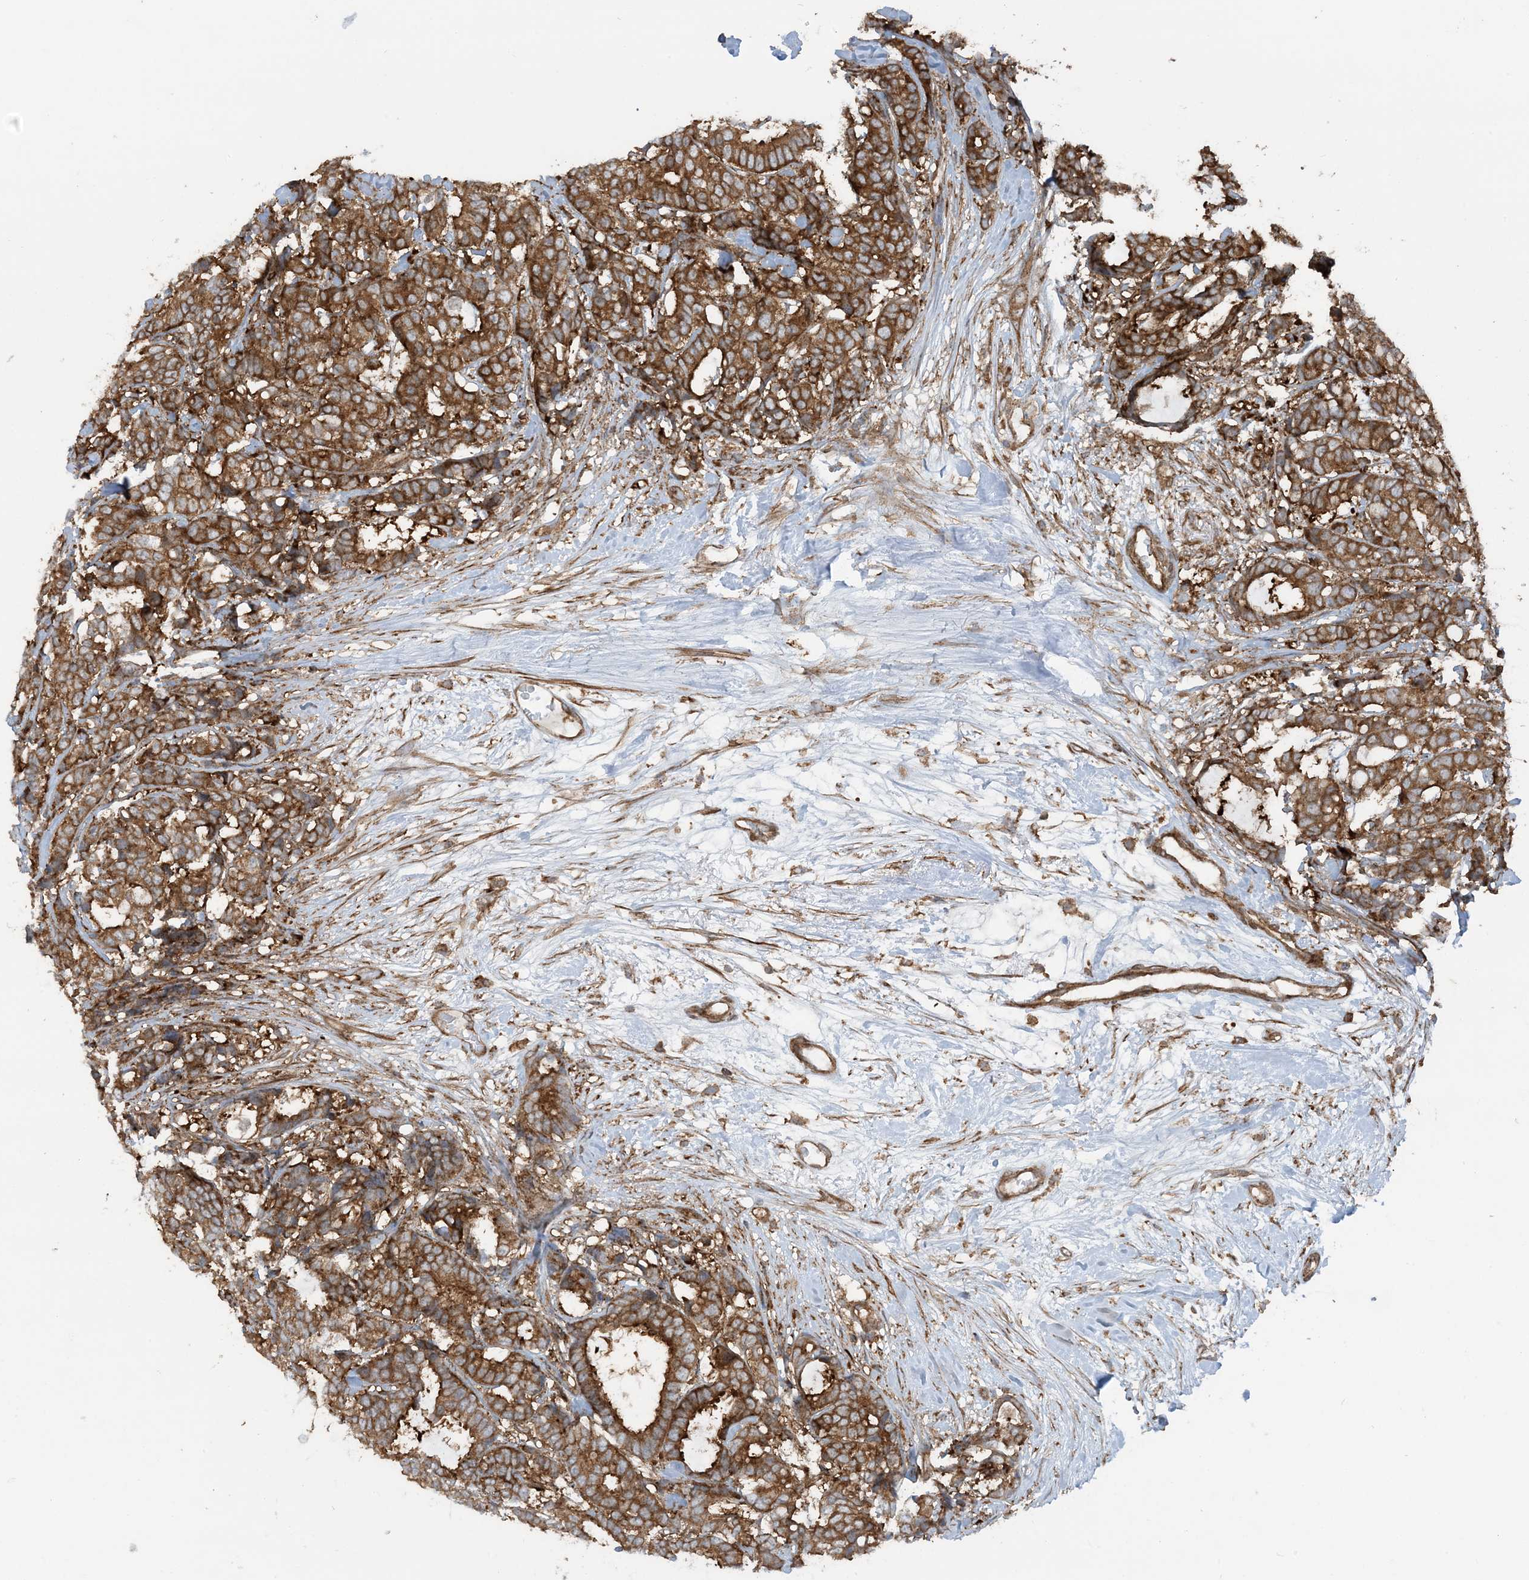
{"staining": {"intensity": "strong", "quantity": ">75%", "location": "cytoplasmic/membranous"}, "tissue": "breast cancer", "cell_type": "Tumor cells", "image_type": "cancer", "snomed": [{"axis": "morphology", "description": "Duct carcinoma"}, {"axis": "topography", "description": "Breast"}], "caption": "Tumor cells reveal strong cytoplasmic/membranous expression in about >75% of cells in breast cancer.", "gene": "STAM2", "patient": {"sex": "female", "age": 87}}